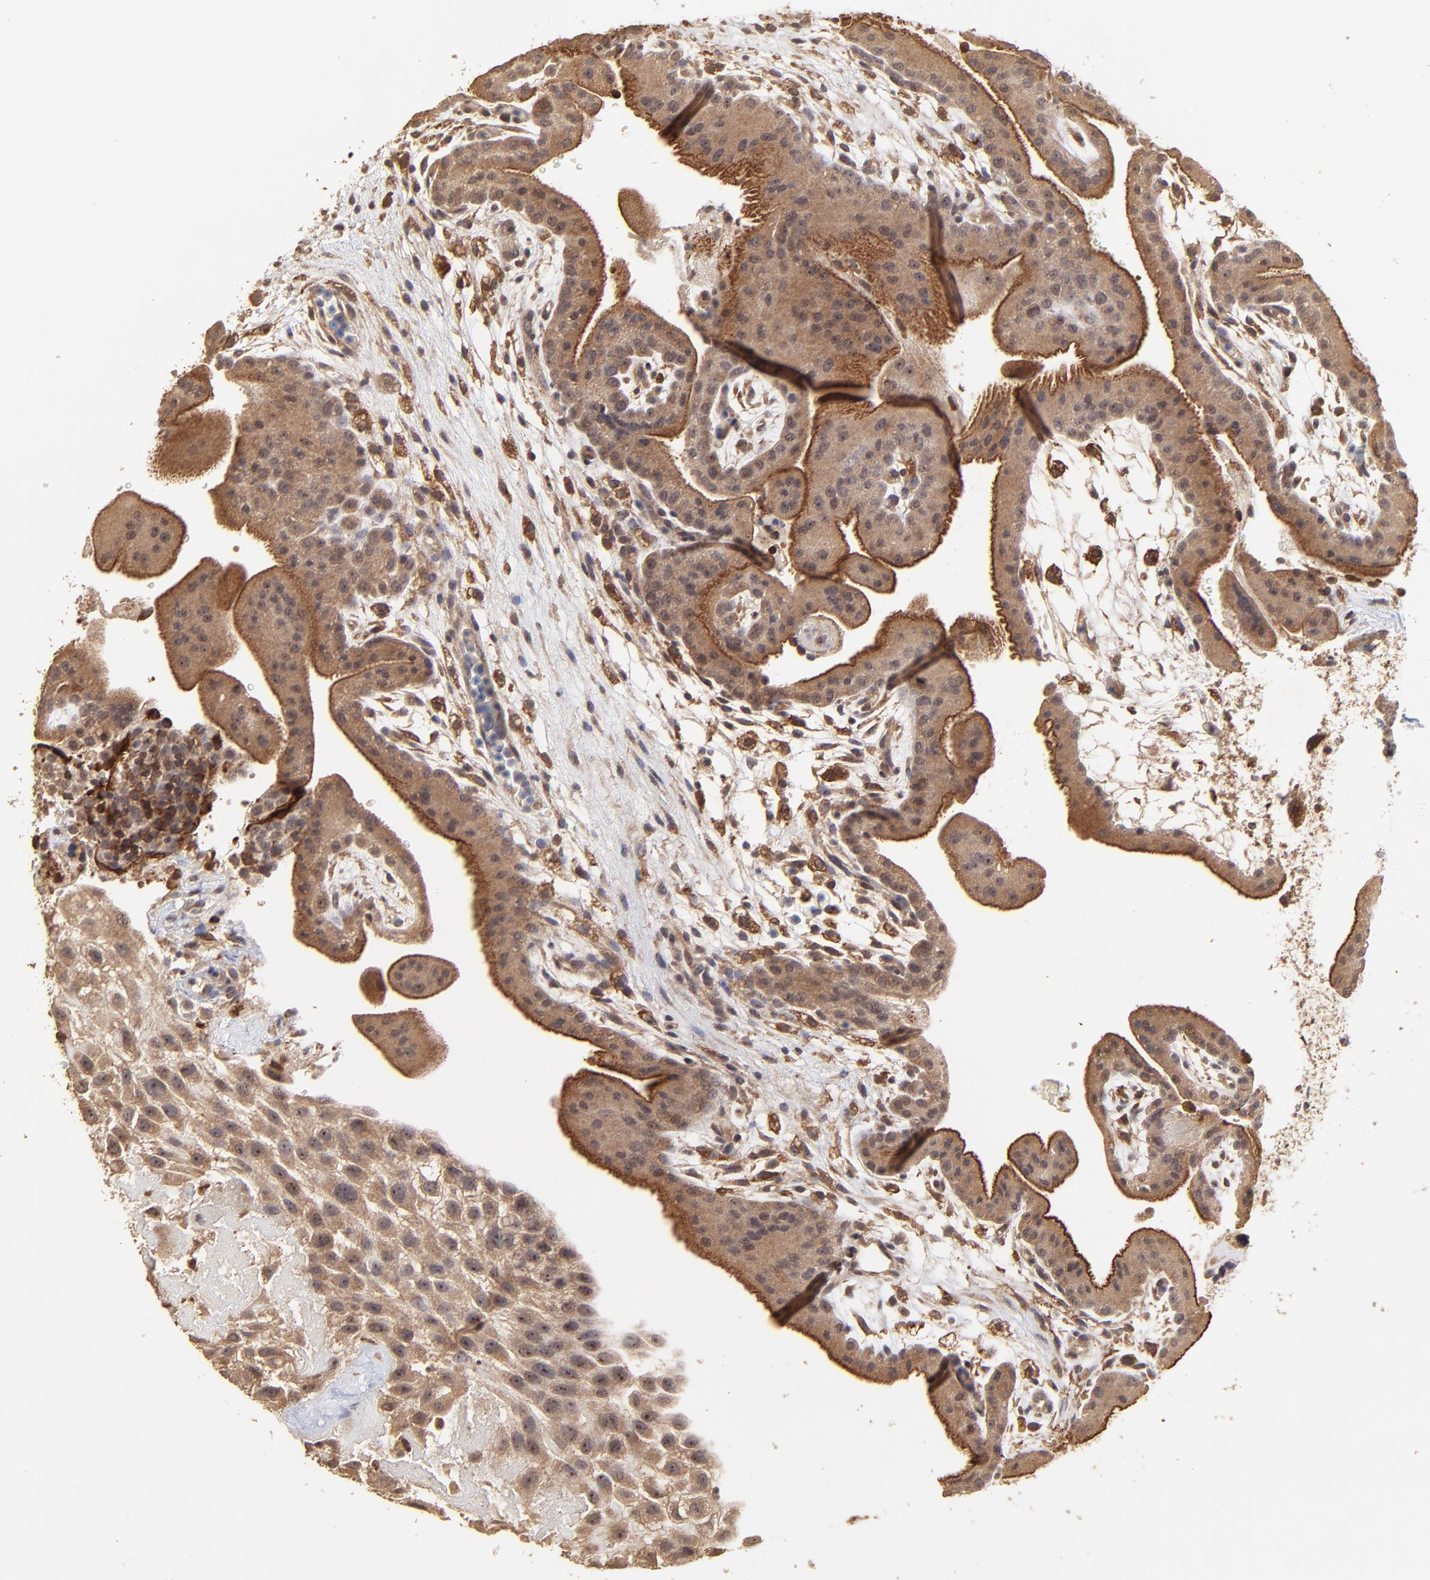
{"staining": {"intensity": "weak", "quantity": ">75%", "location": "cytoplasmic/membranous"}, "tissue": "placenta", "cell_type": "Decidual cells", "image_type": "normal", "snomed": [{"axis": "morphology", "description": "Normal tissue, NOS"}, {"axis": "topography", "description": "Placenta"}], "caption": "This photomicrograph shows immunohistochemistry staining of unremarkable placenta, with low weak cytoplasmic/membranous positivity in about >75% of decidual cells.", "gene": "STON2", "patient": {"sex": "female", "age": 19}}